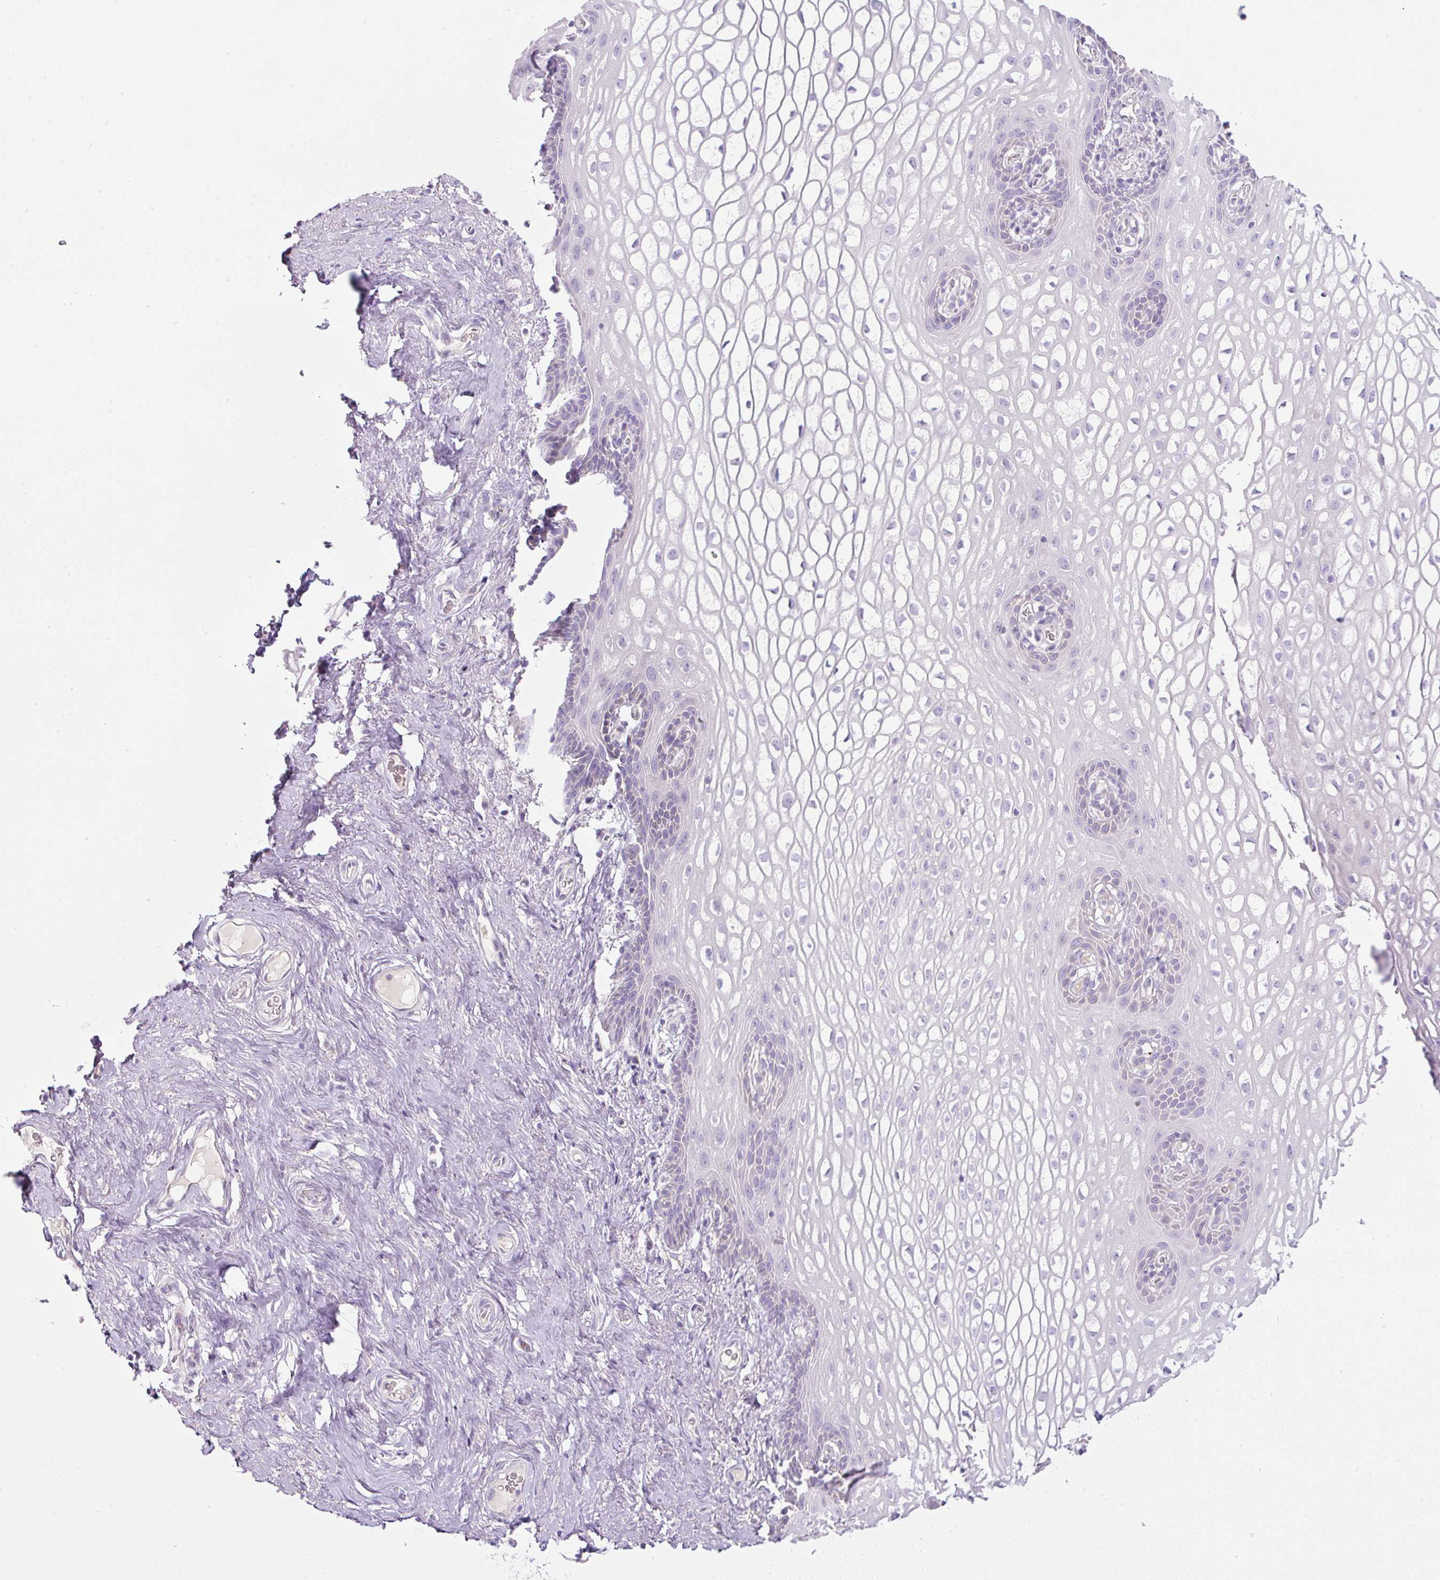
{"staining": {"intensity": "negative", "quantity": "none", "location": "none"}, "tissue": "vagina", "cell_type": "Squamous epithelial cells", "image_type": "normal", "snomed": [{"axis": "morphology", "description": "Normal tissue, NOS"}, {"axis": "topography", "description": "Vagina"}, {"axis": "topography", "description": "Peripheral nerve tissue"}], "caption": "Protein analysis of normal vagina shows no significant expression in squamous epithelial cells.", "gene": "FGFBP3", "patient": {"sex": "female", "age": 71}}